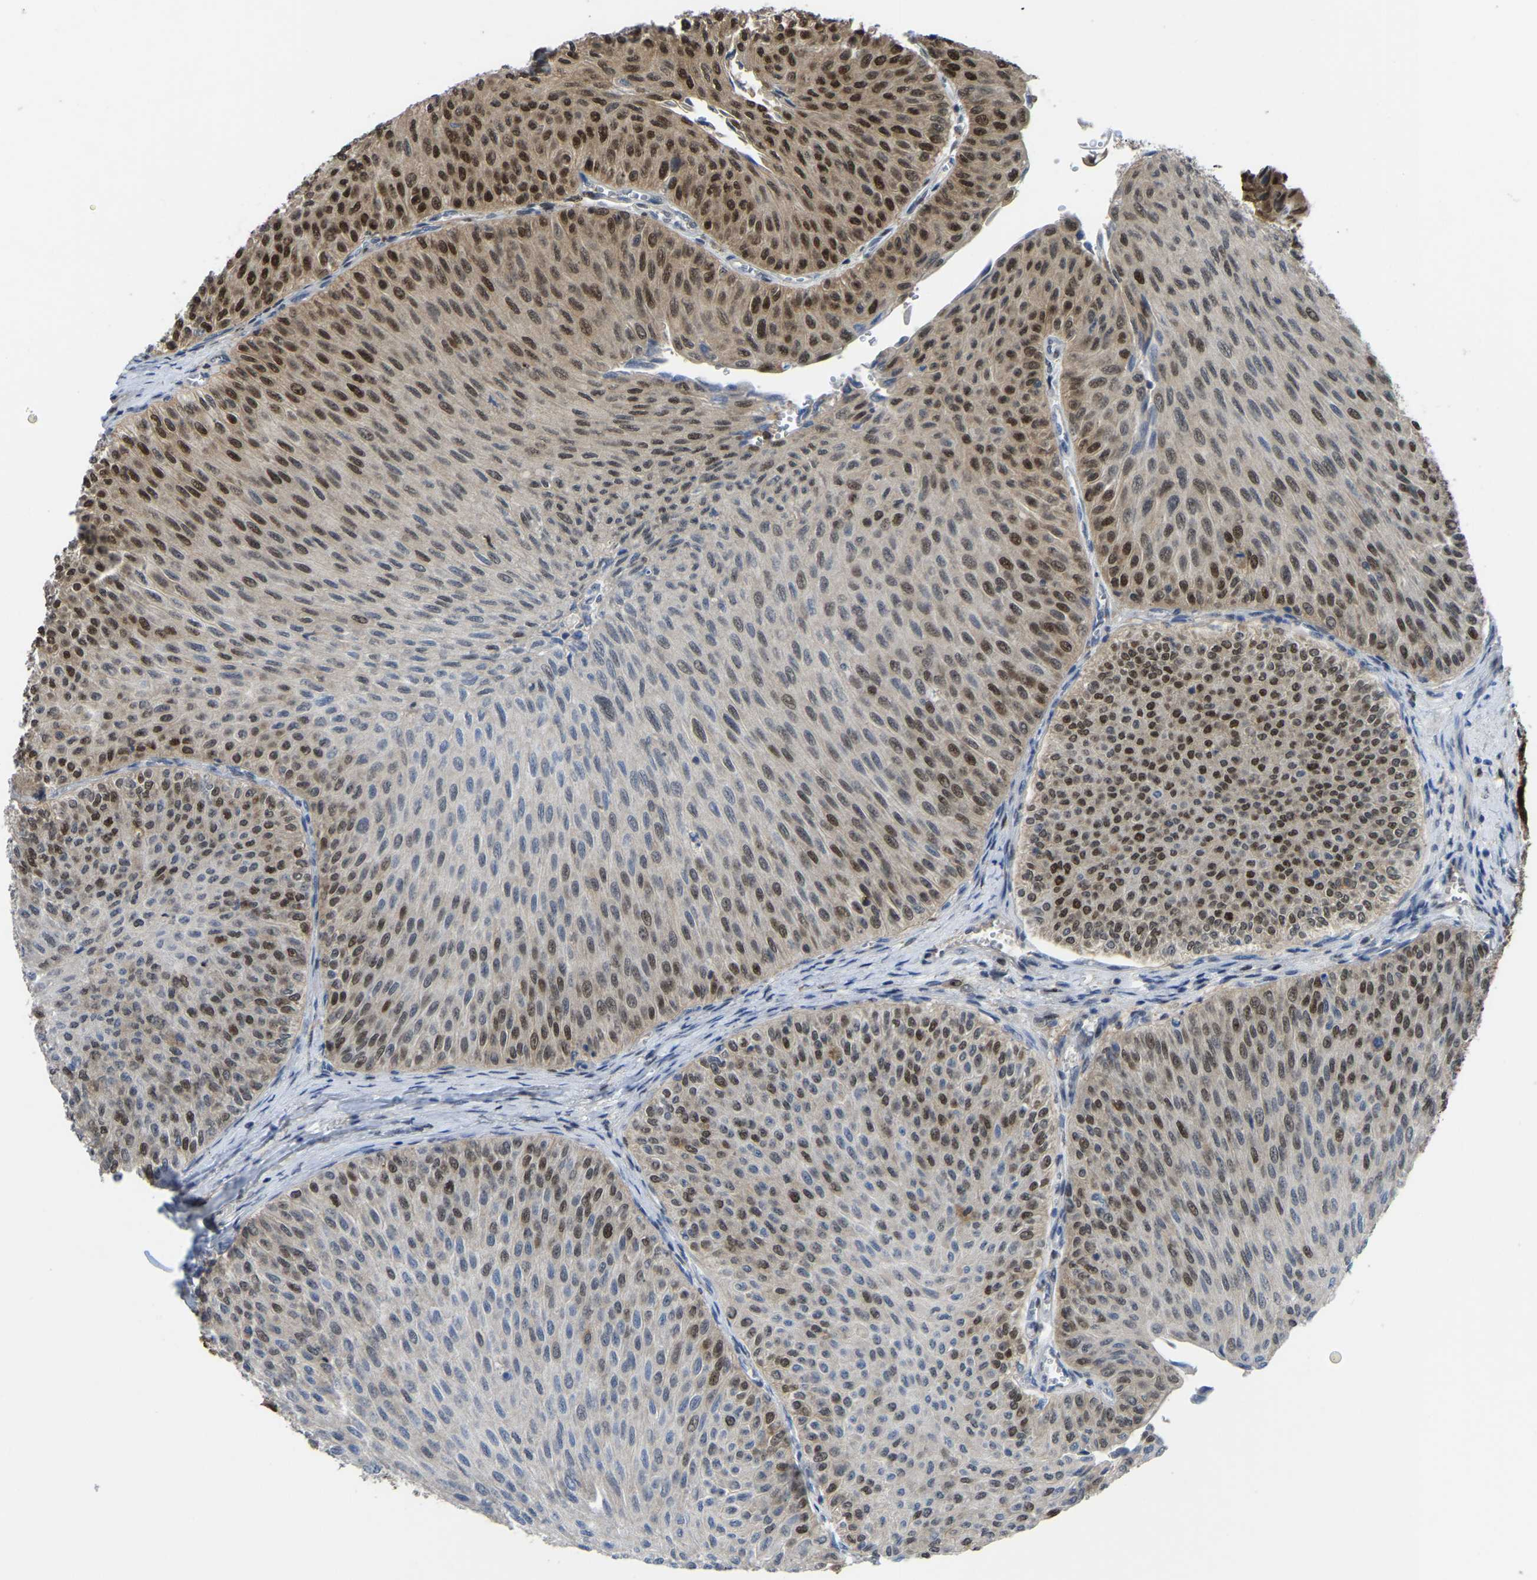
{"staining": {"intensity": "strong", "quantity": "<25%", "location": "nuclear"}, "tissue": "urothelial cancer", "cell_type": "Tumor cells", "image_type": "cancer", "snomed": [{"axis": "morphology", "description": "Urothelial carcinoma, Low grade"}, {"axis": "topography", "description": "Urinary bladder"}], "caption": "A histopathology image showing strong nuclear staining in approximately <25% of tumor cells in urothelial carcinoma (low-grade), as visualized by brown immunohistochemical staining.", "gene": "KLRG2", "patient": {"sex": "male", "age": 78}}